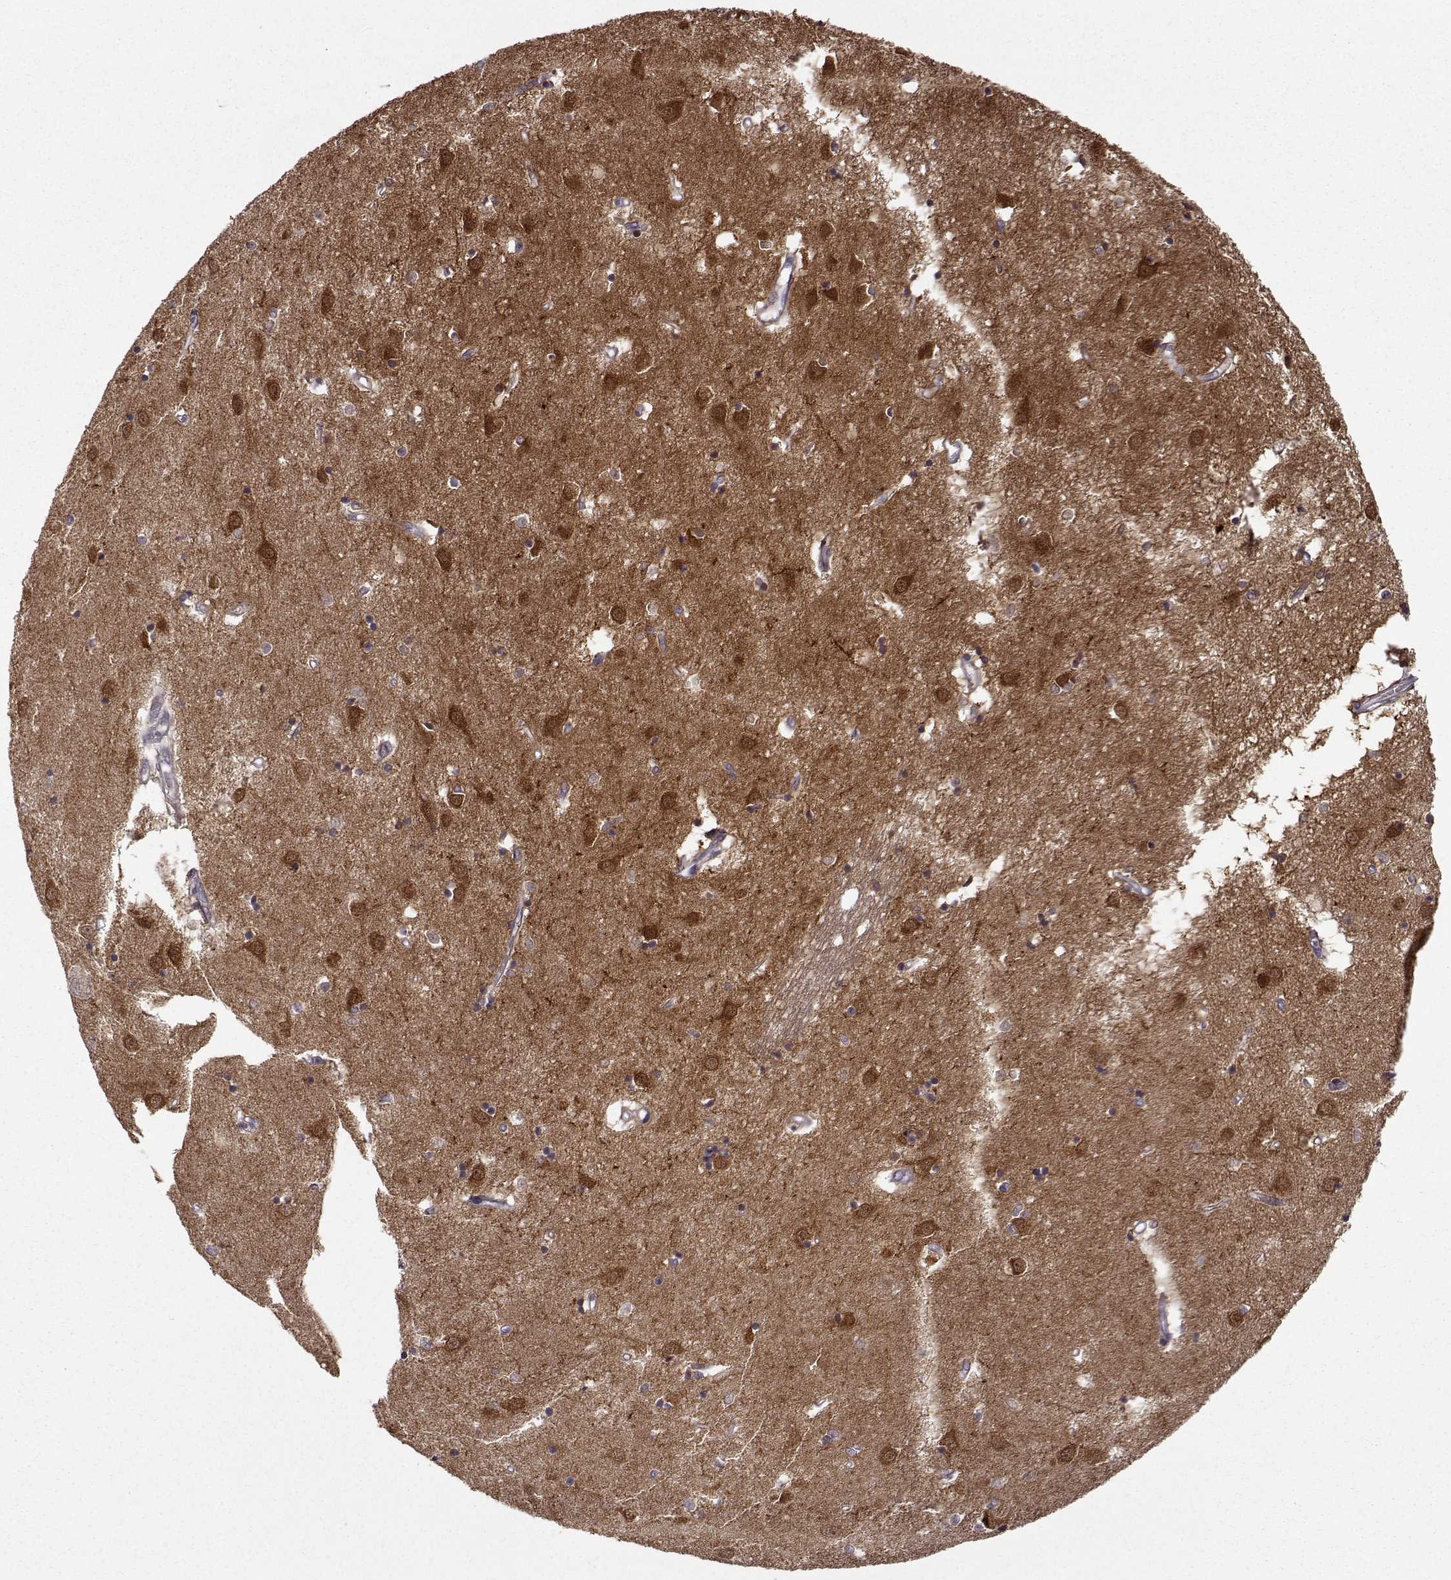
{"staining": {"intensity": "negative", "quantity": "none", "location": "none"}, "tissue": "caudate", "cell_type": "Glial cells", "image_type": "normal", "snomed": [{"axis": "morphology", "description": "Normal tissue, NOS"}, {"axis": "topography", "description": "Lateral ventricle wall"}], "caption": "The IHC histopathology image has no significant staining in glial cells of caudate.", "gene": "NECAB3", "patient": {"sex": "male", "age": 54}}